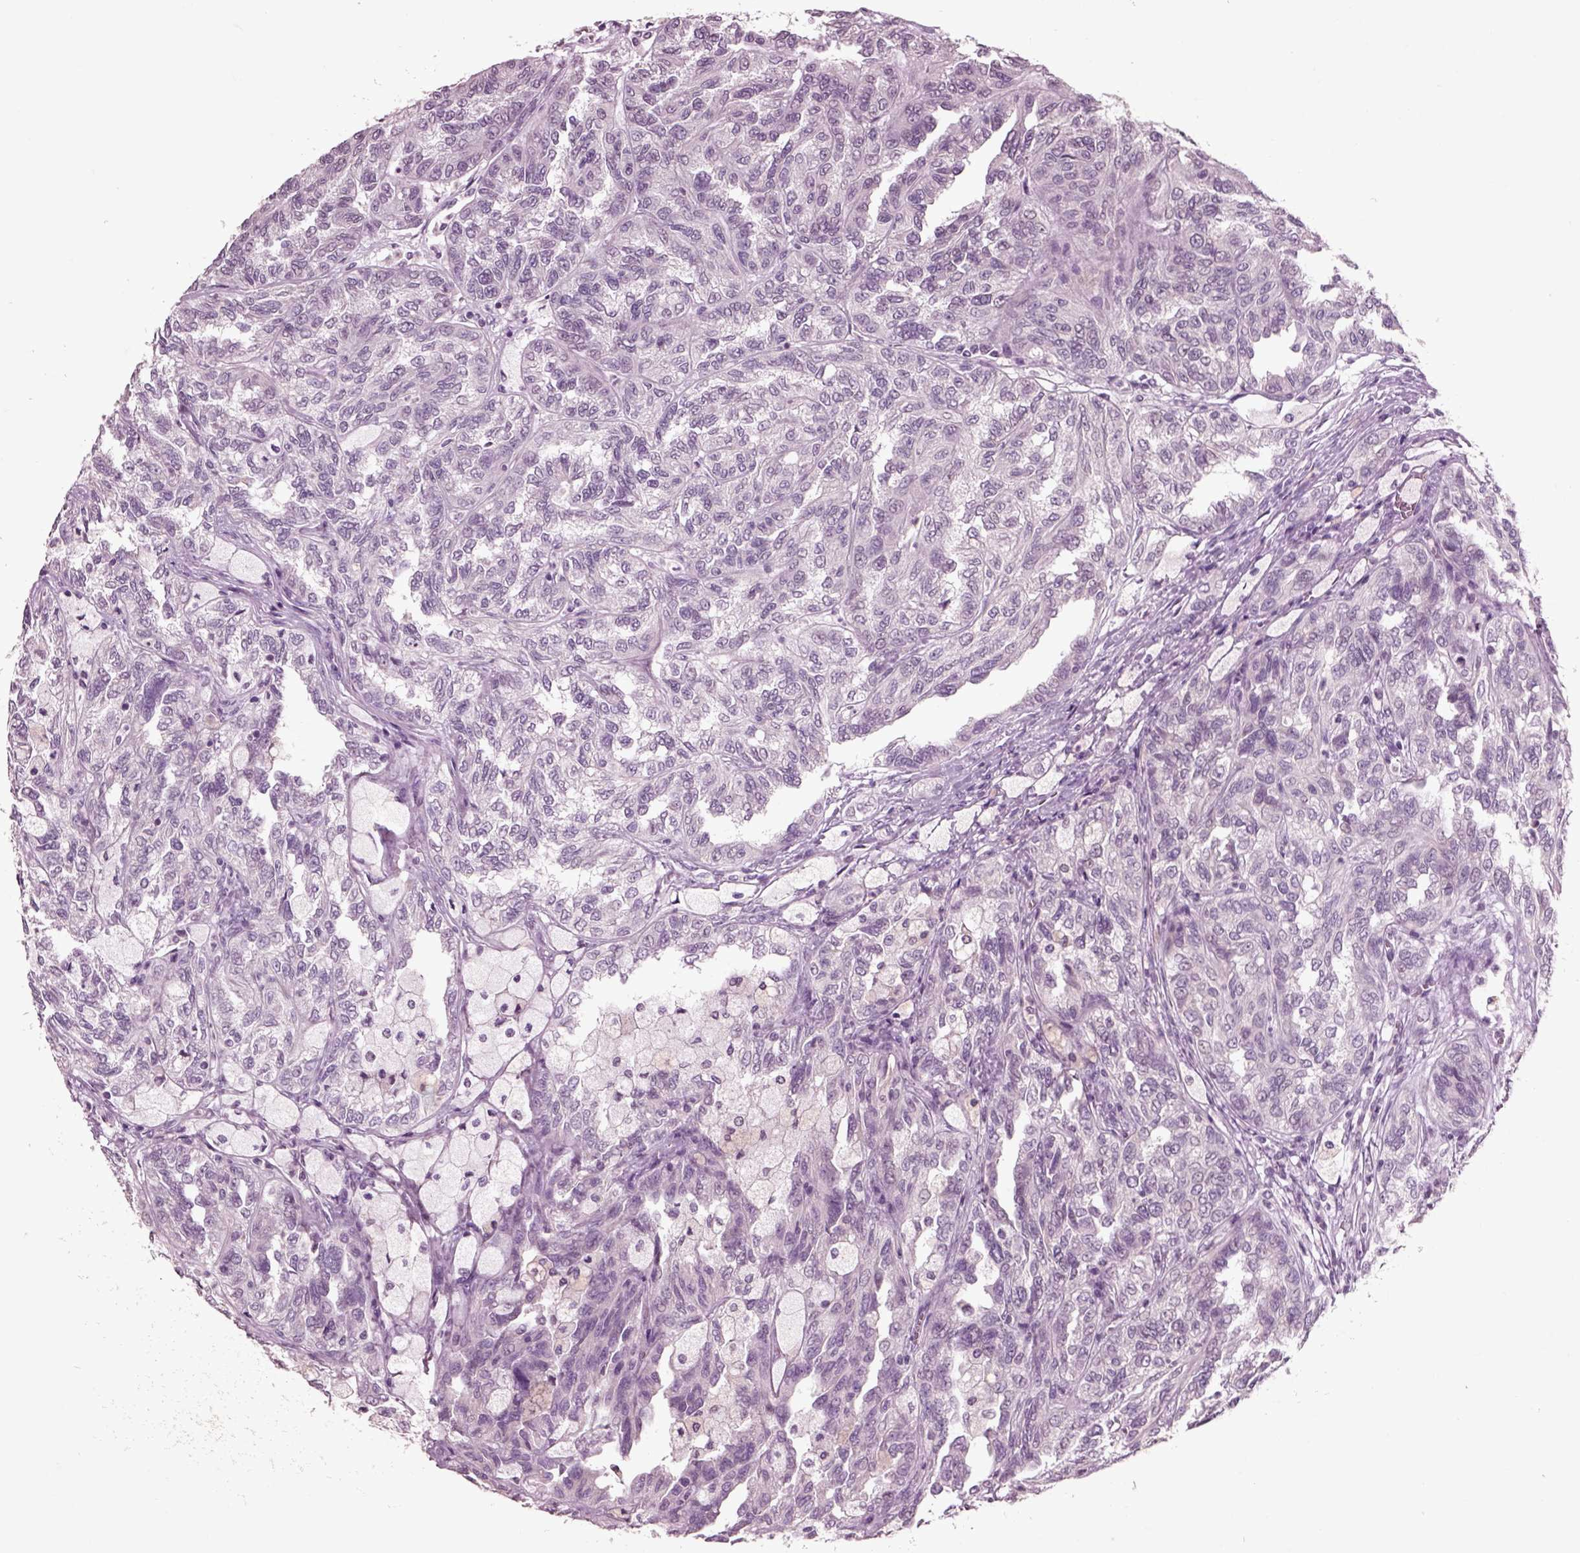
{"staining": {"intensity": "negative", "quantity": "none", "location": "none"}, "tissue": "renal cancer", "cell_type": "Tumor cells", "image_type": "cancer", "snomed": [{"axis": "morphology", "description": "Adenocarcinoma, NOS"}, {"axis": "topography", "description": "Kidney"}], "caption": "An image of renal cancer stained for a protein reveals no brown staining in tumor cells.", "gene": "CHGB", "patient": {"sex": "male", "age": 79}}